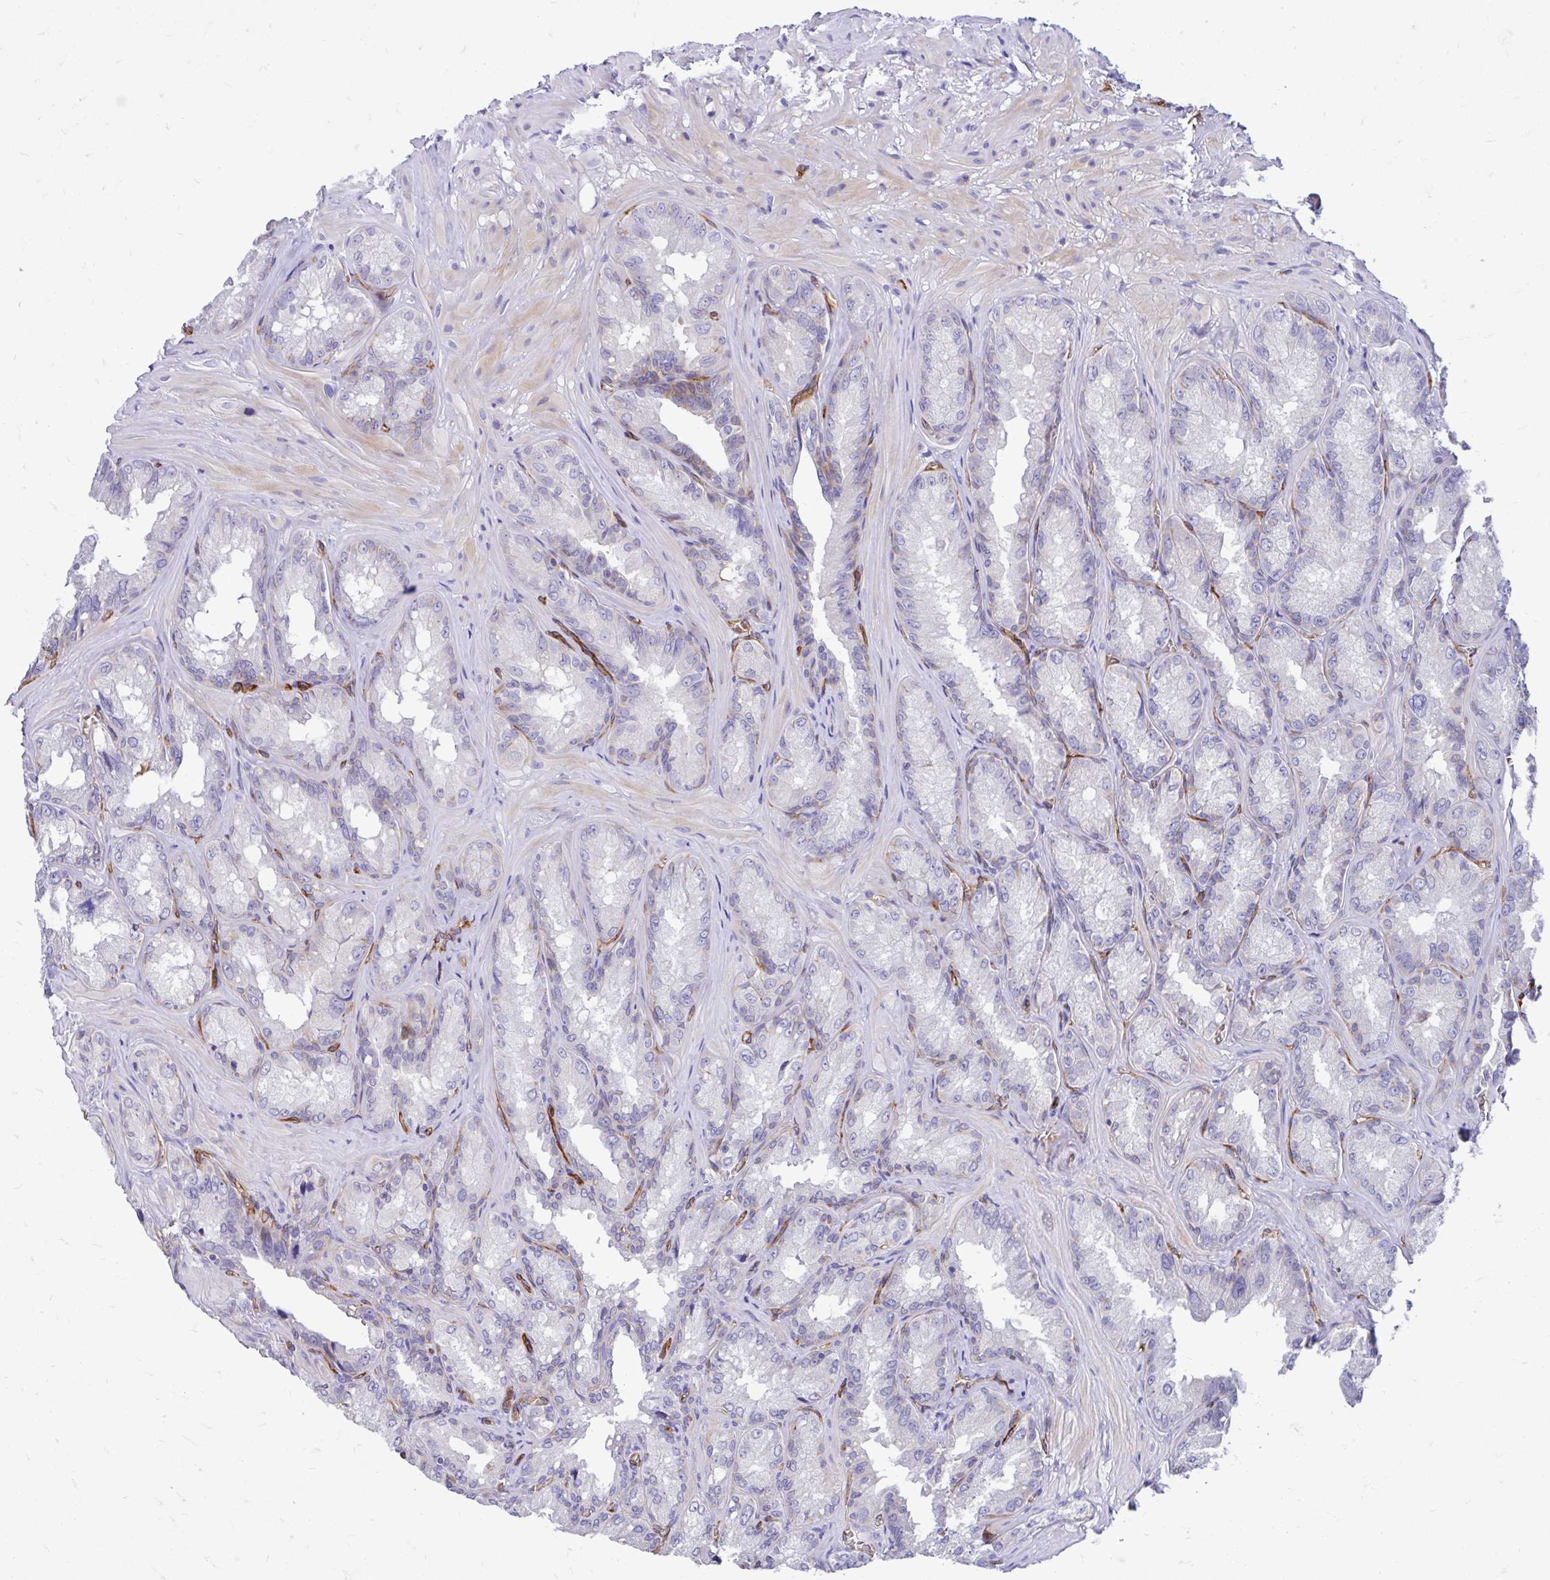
{"staining": {"intensity": "weak", "quantity": "<25%", "location": "cytoplasmic/membranous"}, "tissue": "seminal vesicle", "cell_type": "Glandular cells", "image_type": "normal", "snomed": [{"axis": "morphology", "description": "Normal tissue, NOS"}, {"axis": "topography", "description": "Seminal veicle"}], "caption": "Immunohistochemistry micrograph of unremarkable seminal vesicle stained for a protein (brown), which reveals no staining in glandular cells.", "gene": "ESPNL", "patient": {"sex": "male", "age": 47}}